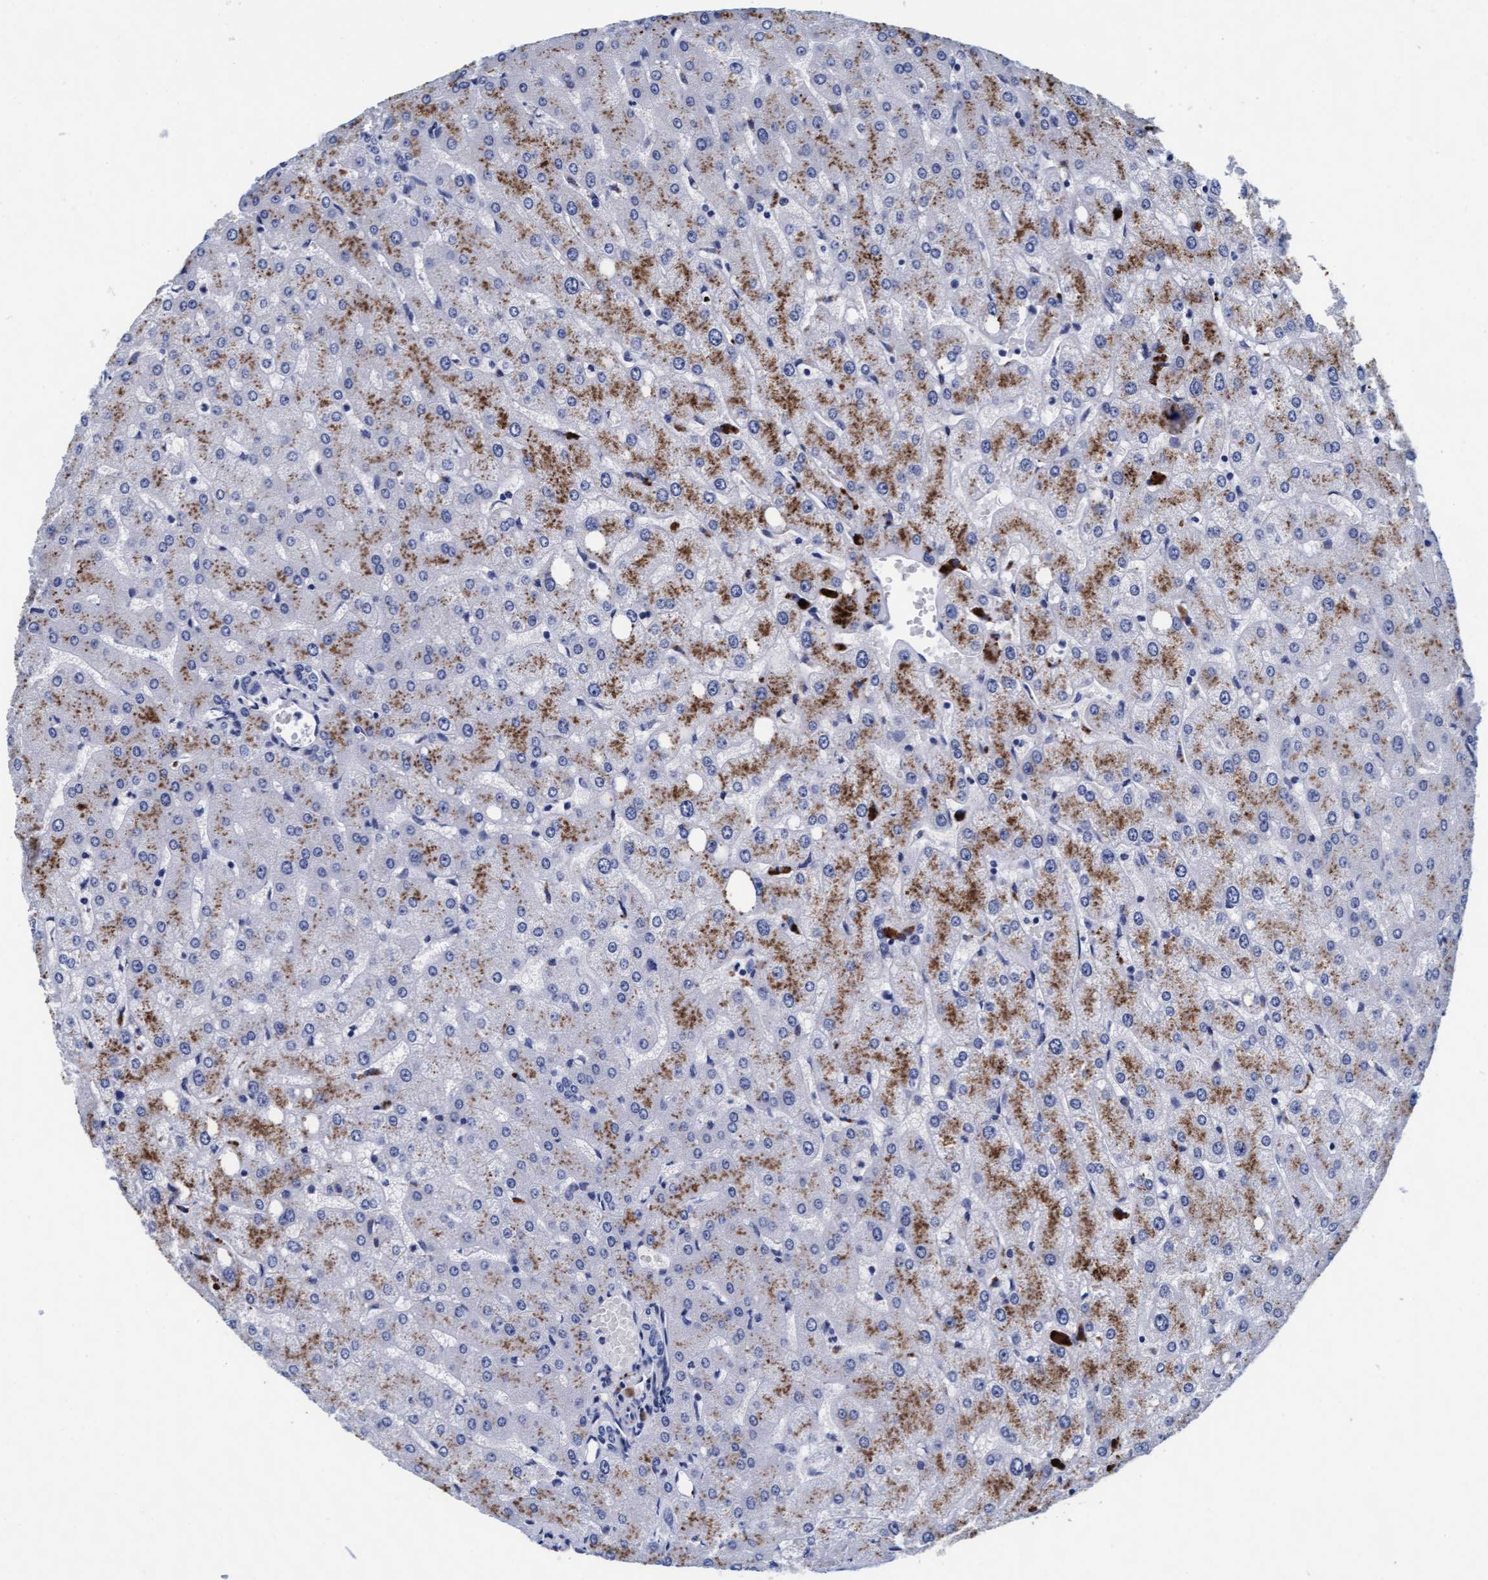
{"staining": {"intensity": "negative", "quantity": "none", "location": "none"}, "tissue": "liver", "cell_type": "Cholangiocytes", "image_type": "normal", "snomed": [{"axis": "morphology", "description": "Normal tissue, NOS"}, {"axis": "topography", "description": "Liver"}], "caption": "Immunohistochemical staining of normal liver demonstrates no significant positivity in cholangiocytes. (DAB immunohistochemistry (IHC) visualized using brightfield microscopy, high magnification).", "gene": "ARSG", "patient": {"sex": "female", "age": 54}}